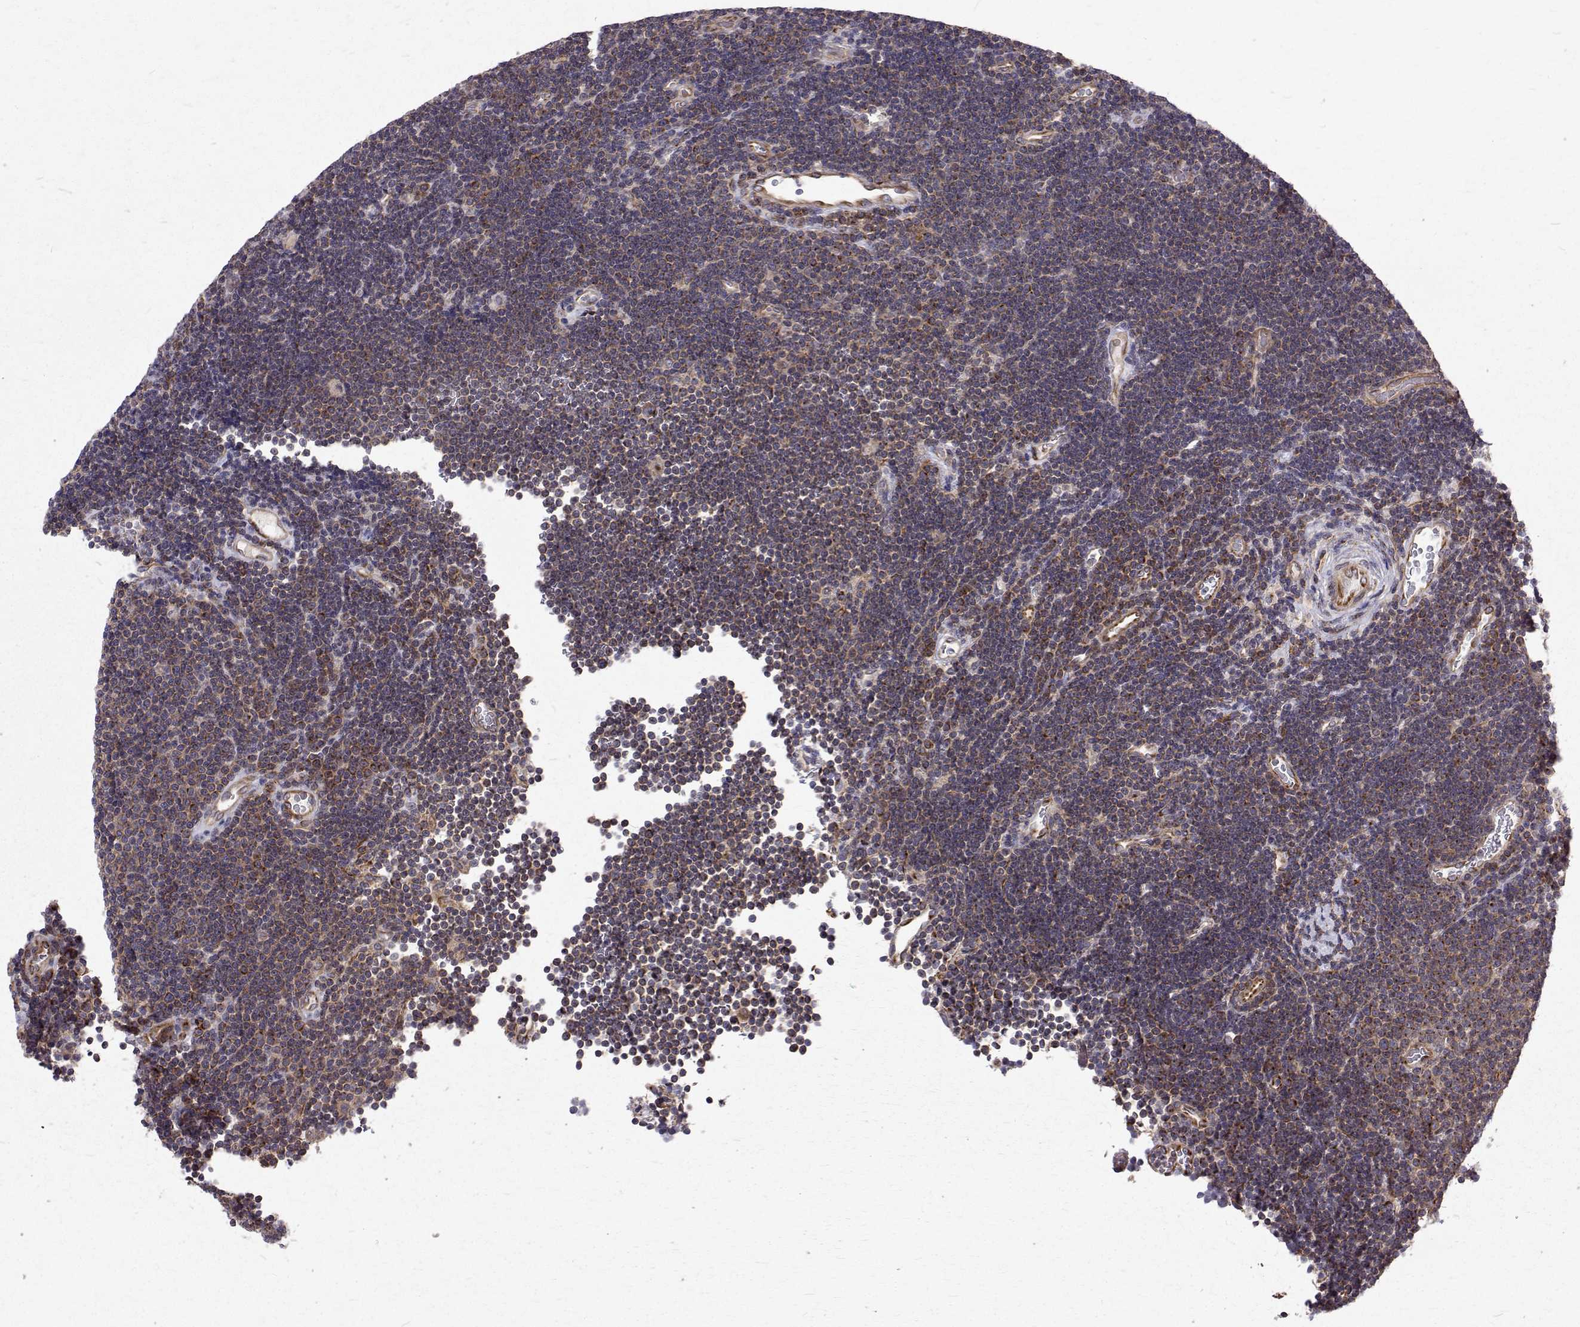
{"staining": {"intensity": "moderate", "quantity": "<25%", "location": "cytoplasmic/membranous"}, "tissue": "lymphoma", "cell_type": "Tumor cells", "image_type": "cancer", "snomed": [{"axis": "morphology", "description": "Malignant lymphoma, non-Hodgkin's type, Low grade"}, {"axis": "topography", "description": "Brain"}], "caption": "Immunohistochemistry image of neoplastic tissue: human malignant lymphoma, non-Hodgkin's type (low-grade) stained using immunohistochemistry (IHC) reveals low levels of moderate protein expression localized specifically in the cytoplasmic/membranous of tumor cells, appearing as a cytoplasmic/membranous brown color.", "gene": "ARFGAP1", "patient": {"sex": "female", "age": 66}}